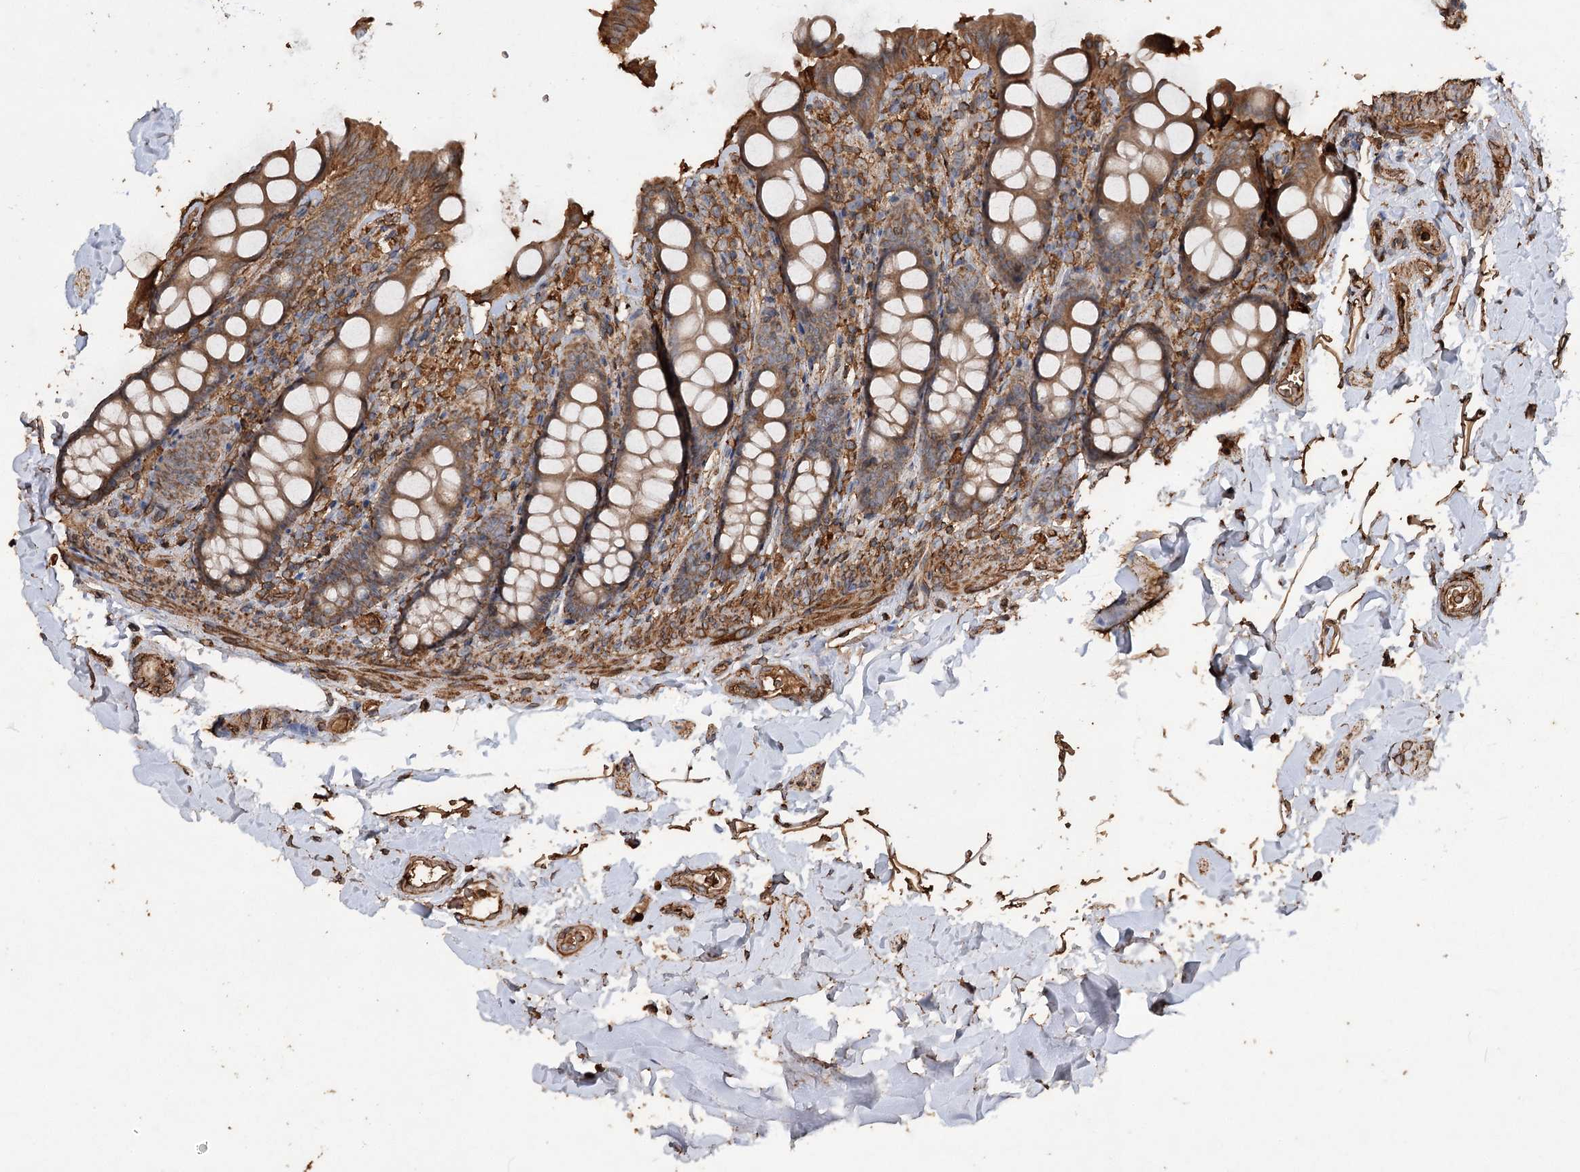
{"staining": {"intensity": "strong", "quantity": ">75%", "location": "cytoplasmic/membranous"}, "tissue": "colon", "cell_type": "Endothelial cells", "image_type": "normal", "snomed": [{"axis": "morphology", "description": "Normal tissue, NOS"}, {"axis": "topography", "description": "Colon"}, {"axis": "topography", "description": "Peripheral nerve tissue"}], "caption": "Strong cytoplasmic/membranous protein expression is identified in about >75% of endothelial cells in colon.", "gene": "PIK3C2A", "patient": {"sex": "female", "age": 61}}